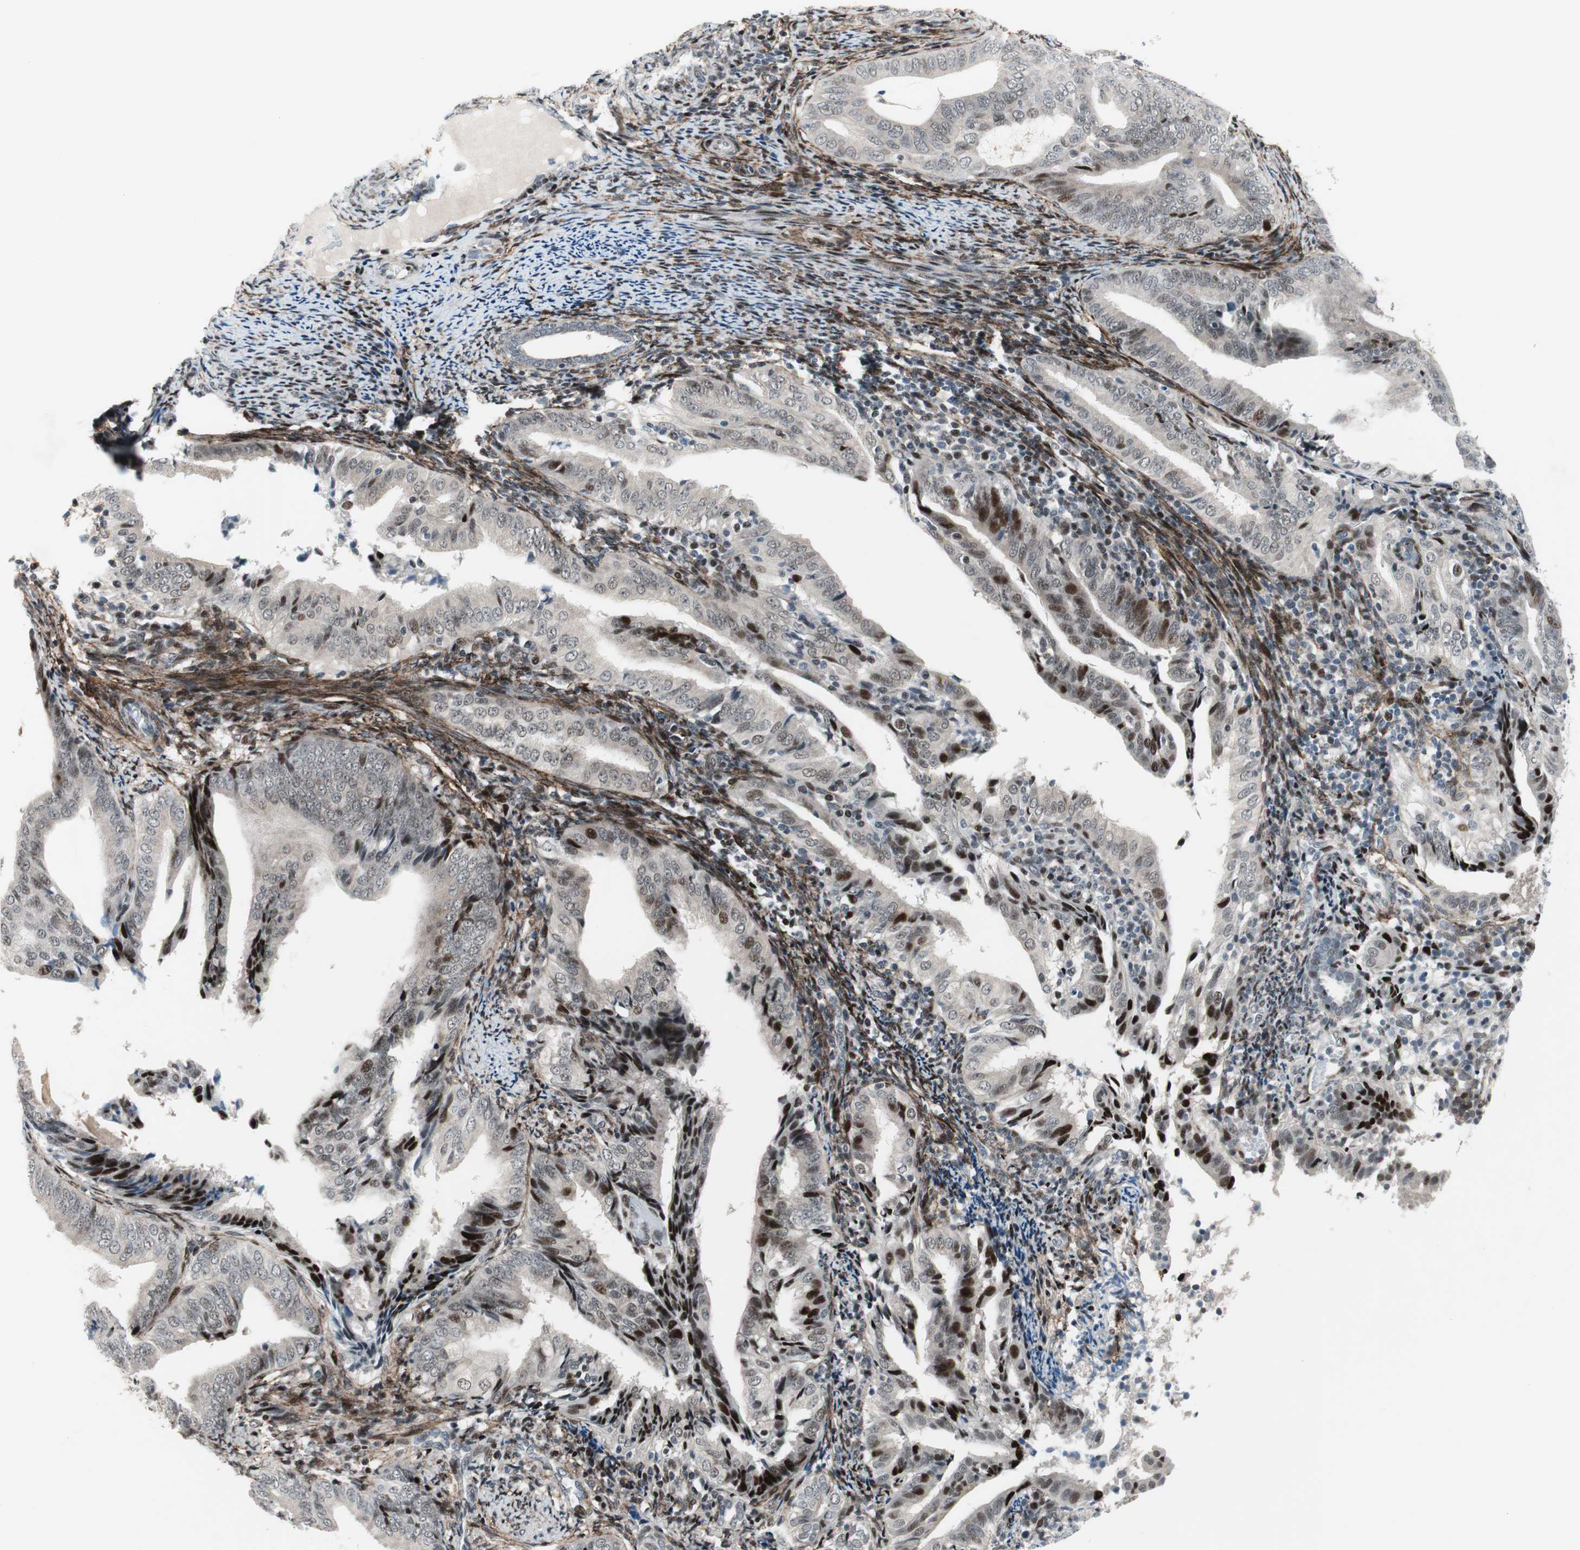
{"staining": {"intensity": "strong", "quantity": "<25%", "location": "nuclear"}, "tissue": "endometrial cancer", "cell_type": "Tumor cells", "image_type": "cancer", "snomed": [{"axis": "morphology", "description": "Adenocarcinoma, NOS"}, {"axis": "topography", "description": "Endometrium"}], "caption": "This is a histology image of immunohistochemistry (IHC) staining of endometrial adenocarcinoma, which shows strong staining in the nuclear of tumor cells.", "gene": "FBXO44", "patient": {"sex": "female", "age": 58}}